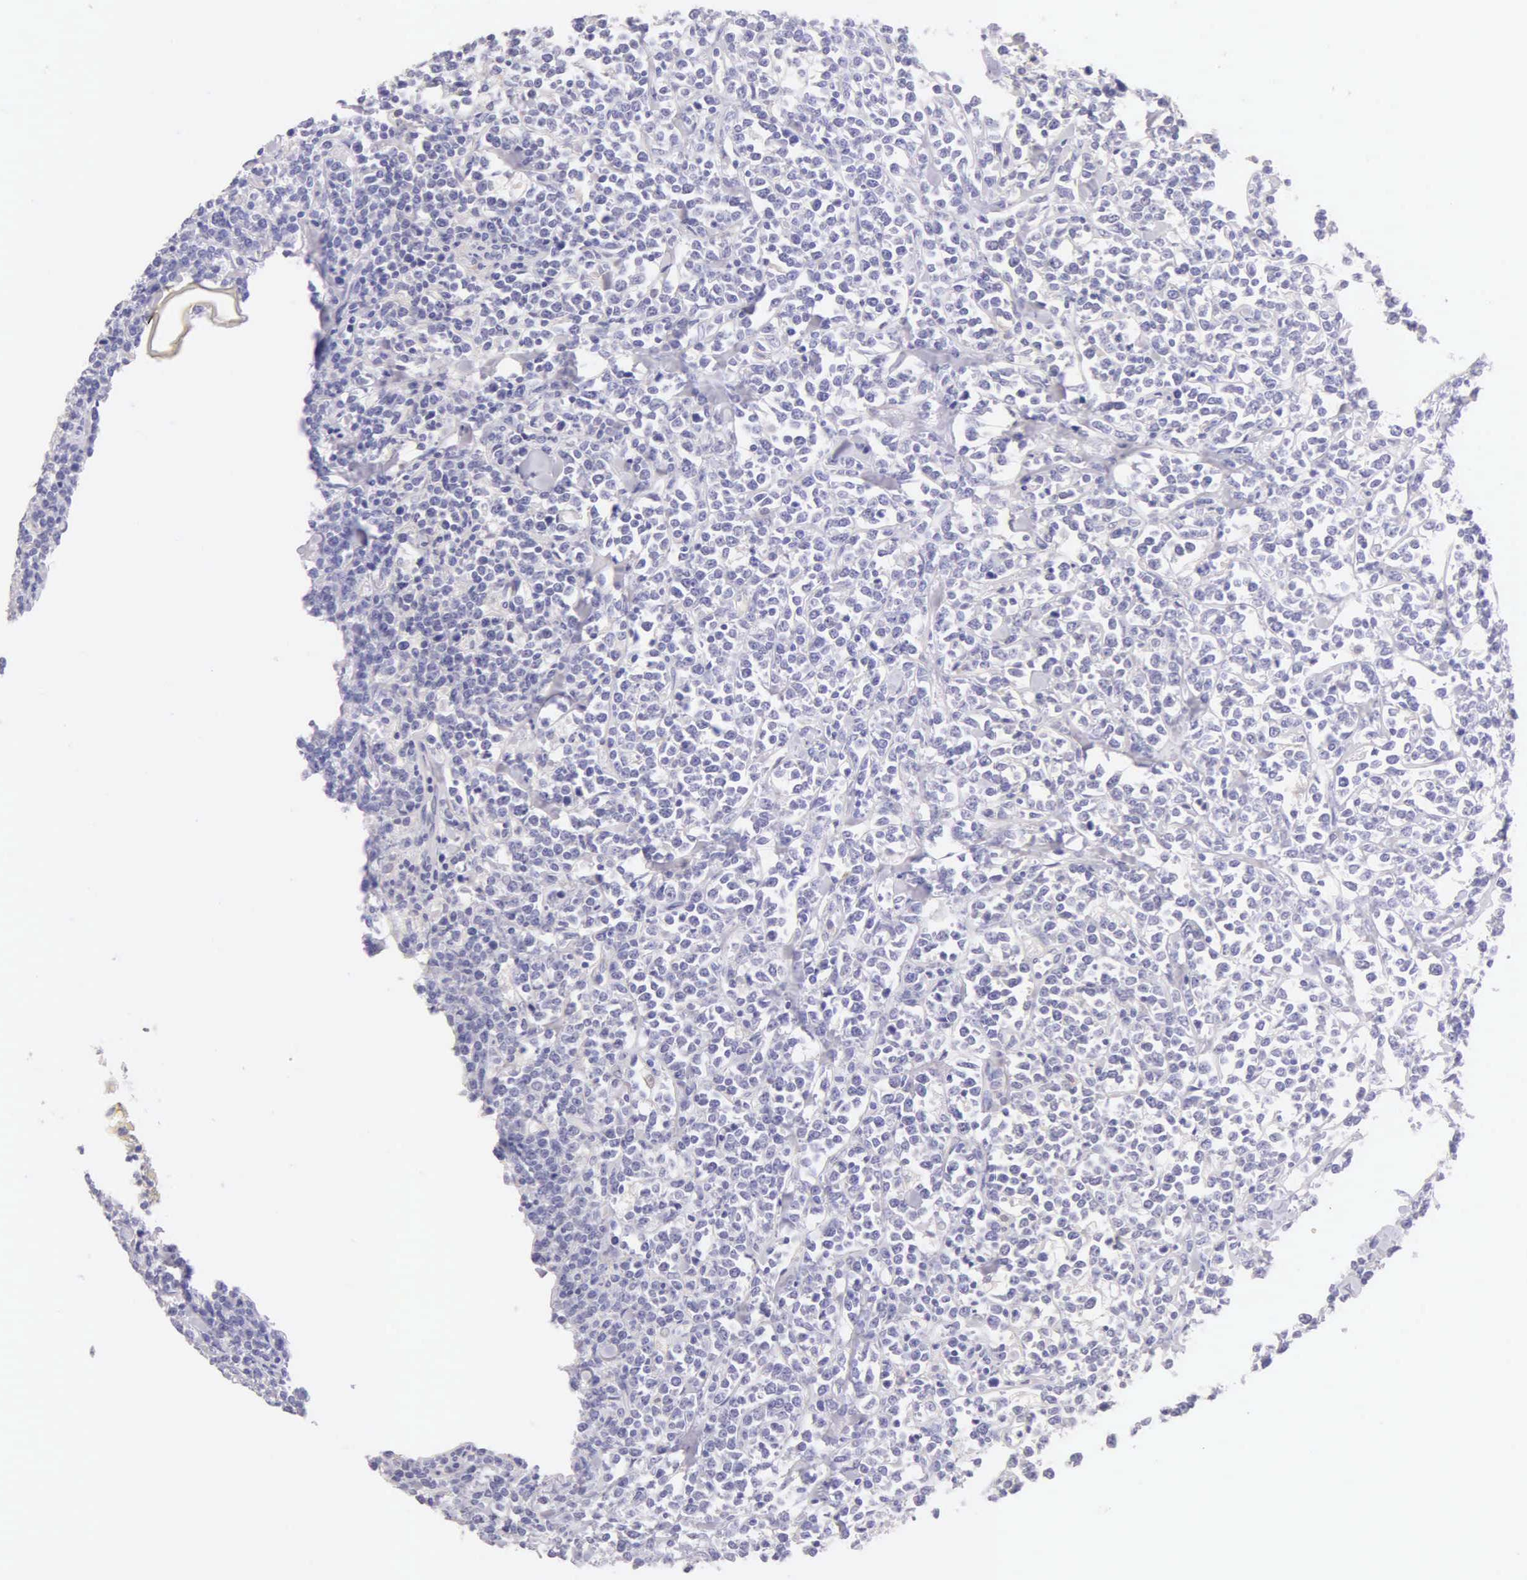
{"staining": {"intensity": "negative", "quantity": "none", "location": "none"}, "tissue": "lymphoma", "cell_type": "Tumor cells", "image_type": "cancer", "snomed": [{"axis": "morphology", "description": "Malignant lymphoma, non-Hodgkin's type, High grade"}, {"axis": "topography", "description": "Small intestine"}, {"axis": "topography", "description": "Colon"}], "caption": "Protein analysis of lymphoma exhibits no significant staining in tumor cells. (DAB (3,3'-diaminobenzidine) IHC, high magnification).", "gene": "KRT17", "patient": {"sex": "male", "age": 8}}